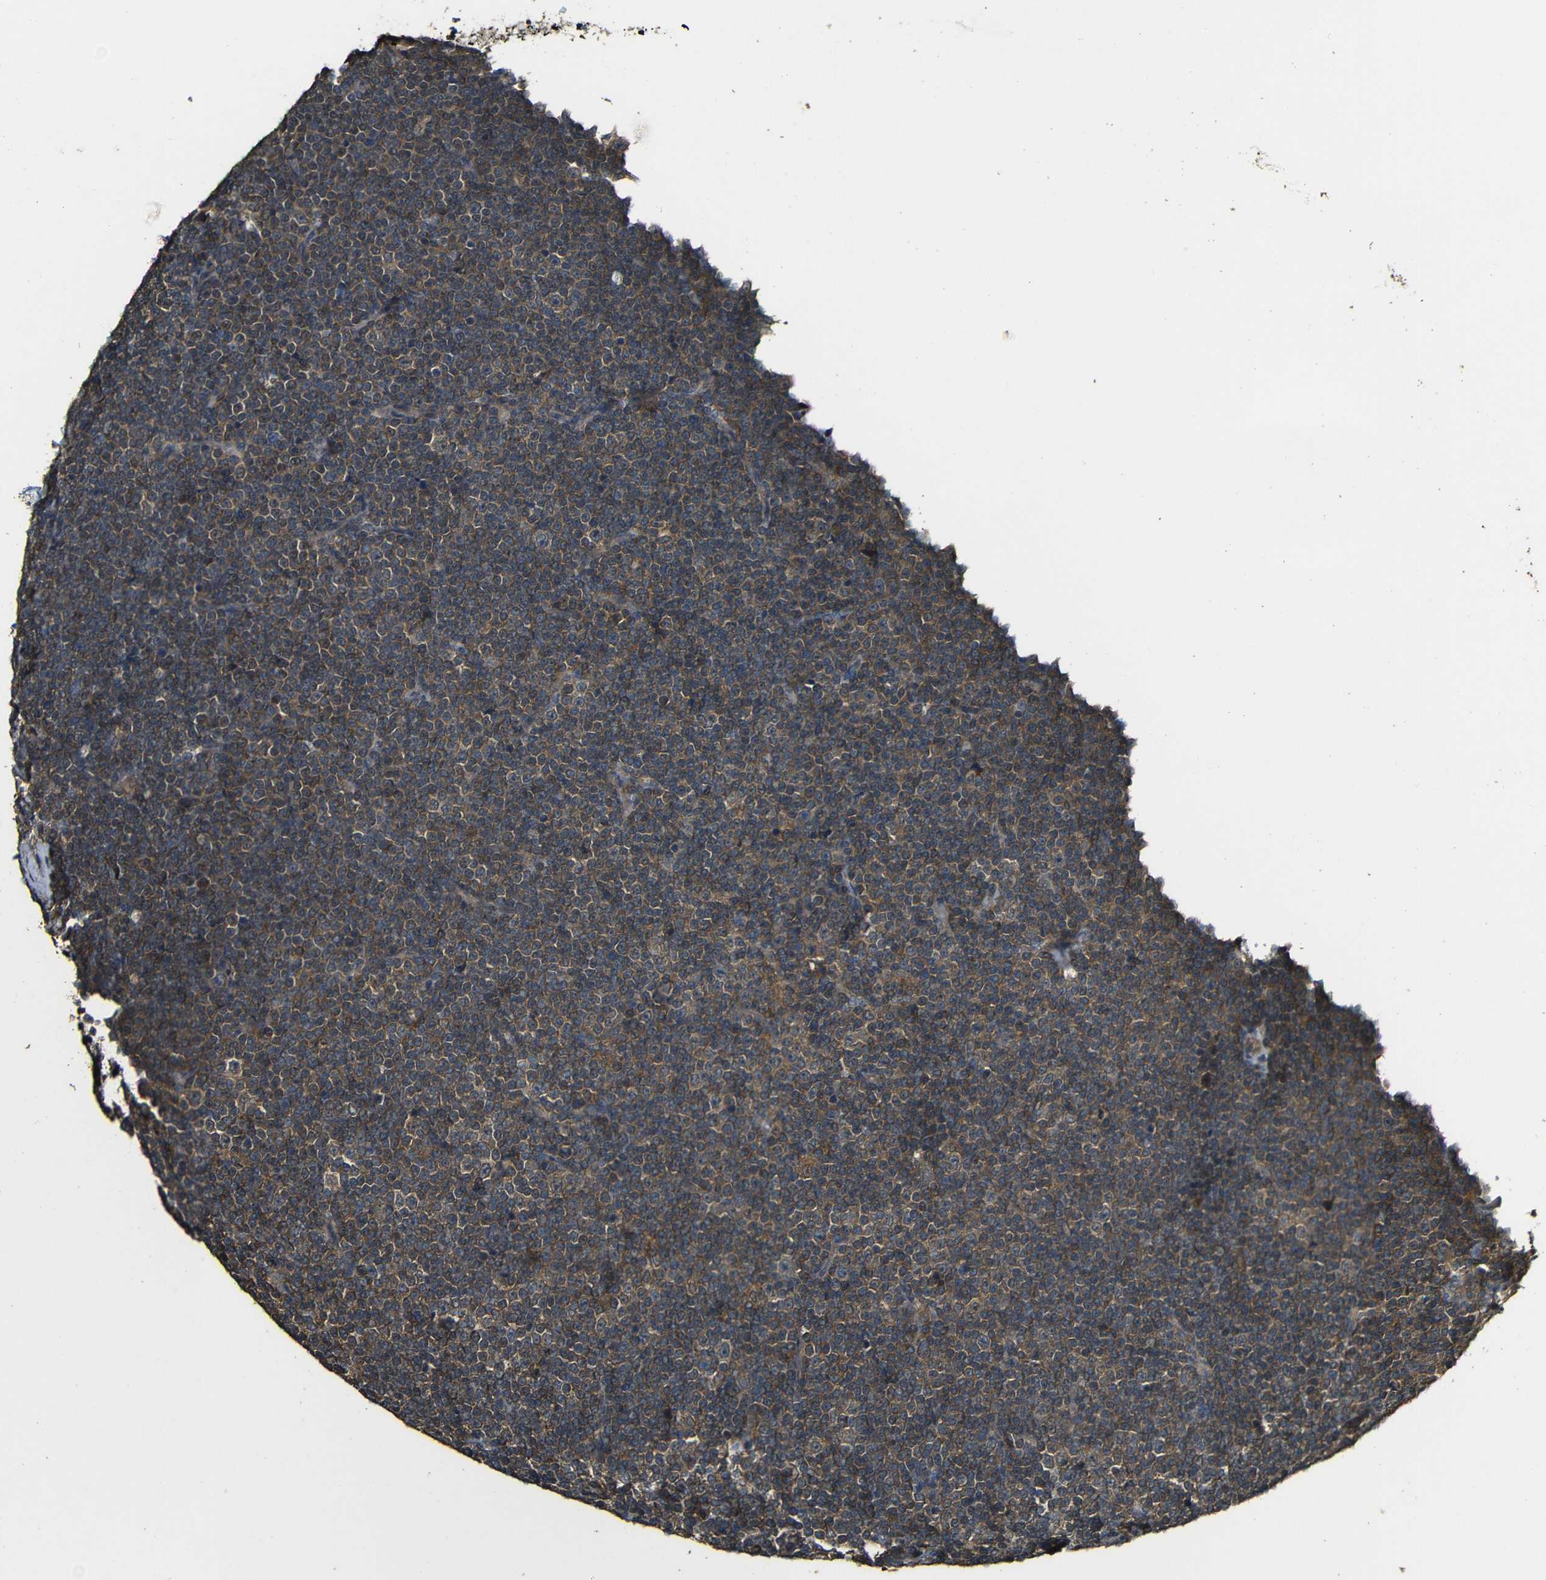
{"staining": {"intensity": "moderate", "quantity": ">75%", "location": "cytoplasmic/membranous"}, "tissue": "lymphoma", "cell_type": "Tumor cells", "image_type": "cancer", "snomed": [{"axis": "morphology", "description": "Malignant lymphoma, non-Hodgkin's type, Low grade"}, {"axis": "topography", "description": "Lymph node"}], "caption": "A medium amount of moderate cytoplasmic/membranous positivity is identified in about >75% of tumor cells in lymphoma tissue.", "gene": "CASP8", "patient": {"sex": "female", "age": 67}}